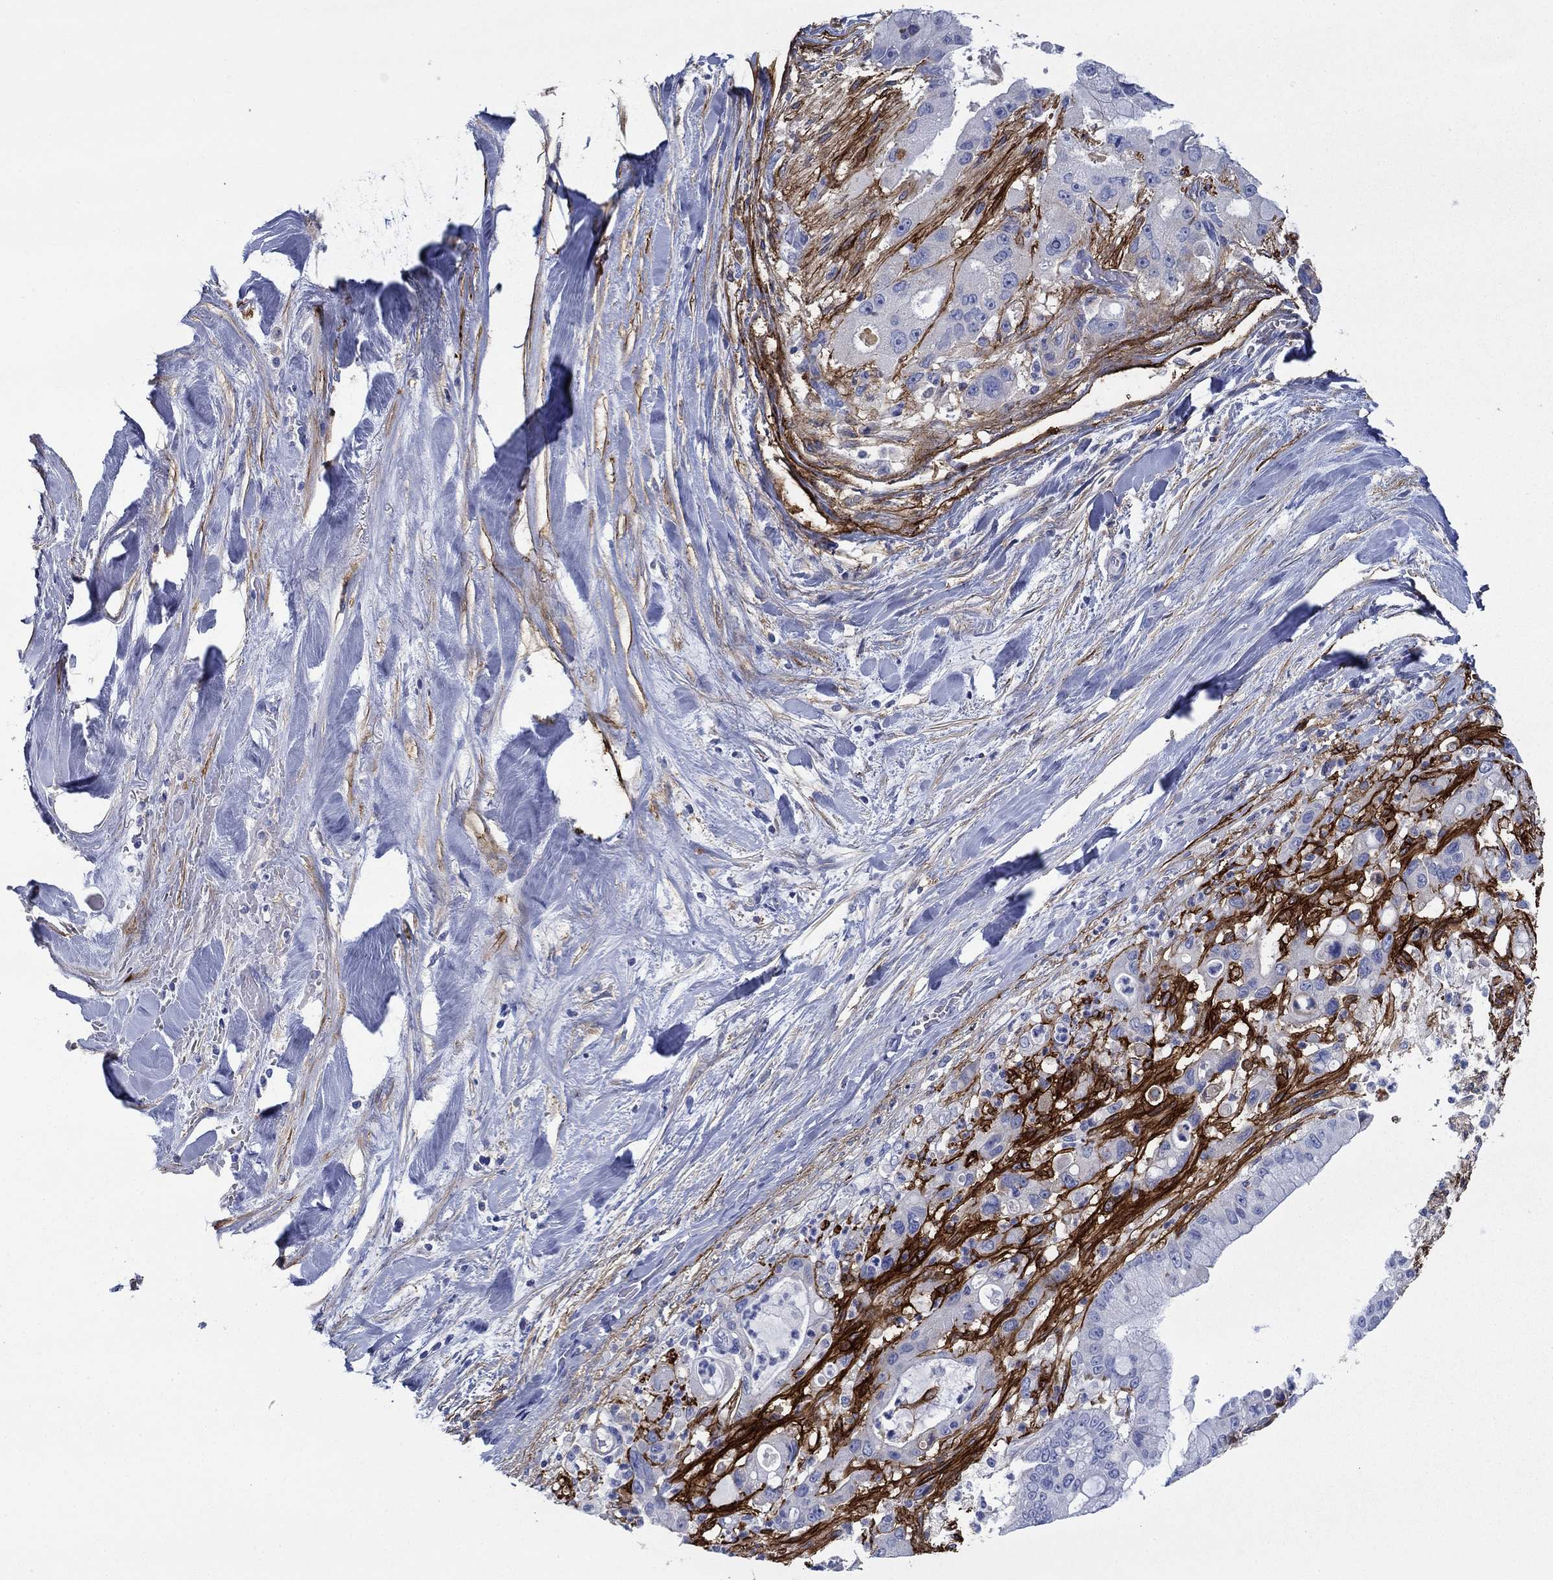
{"staining": {"intensity": "negative", "quantity": "none", "location": "none"}, "tissue": "liver cancer", "cell_type": "Tumor cells", "image_type": "cancer", "snomed": [{"axis": "morphology", "description": "Cholangiocarcinoma"}, {"axis": "topography", "description": "Liver"}], "caption": "Immunohistochemistry (IHC) micrograph of liver cancer (cholangiocarcinoma) stained for a protein (brown), which exhibits no staining in tumor cells. (IHC, brightfield microscopy, high magnification).", "gene": "GPC1", "patient": {"sex": "female", "age": 54}}